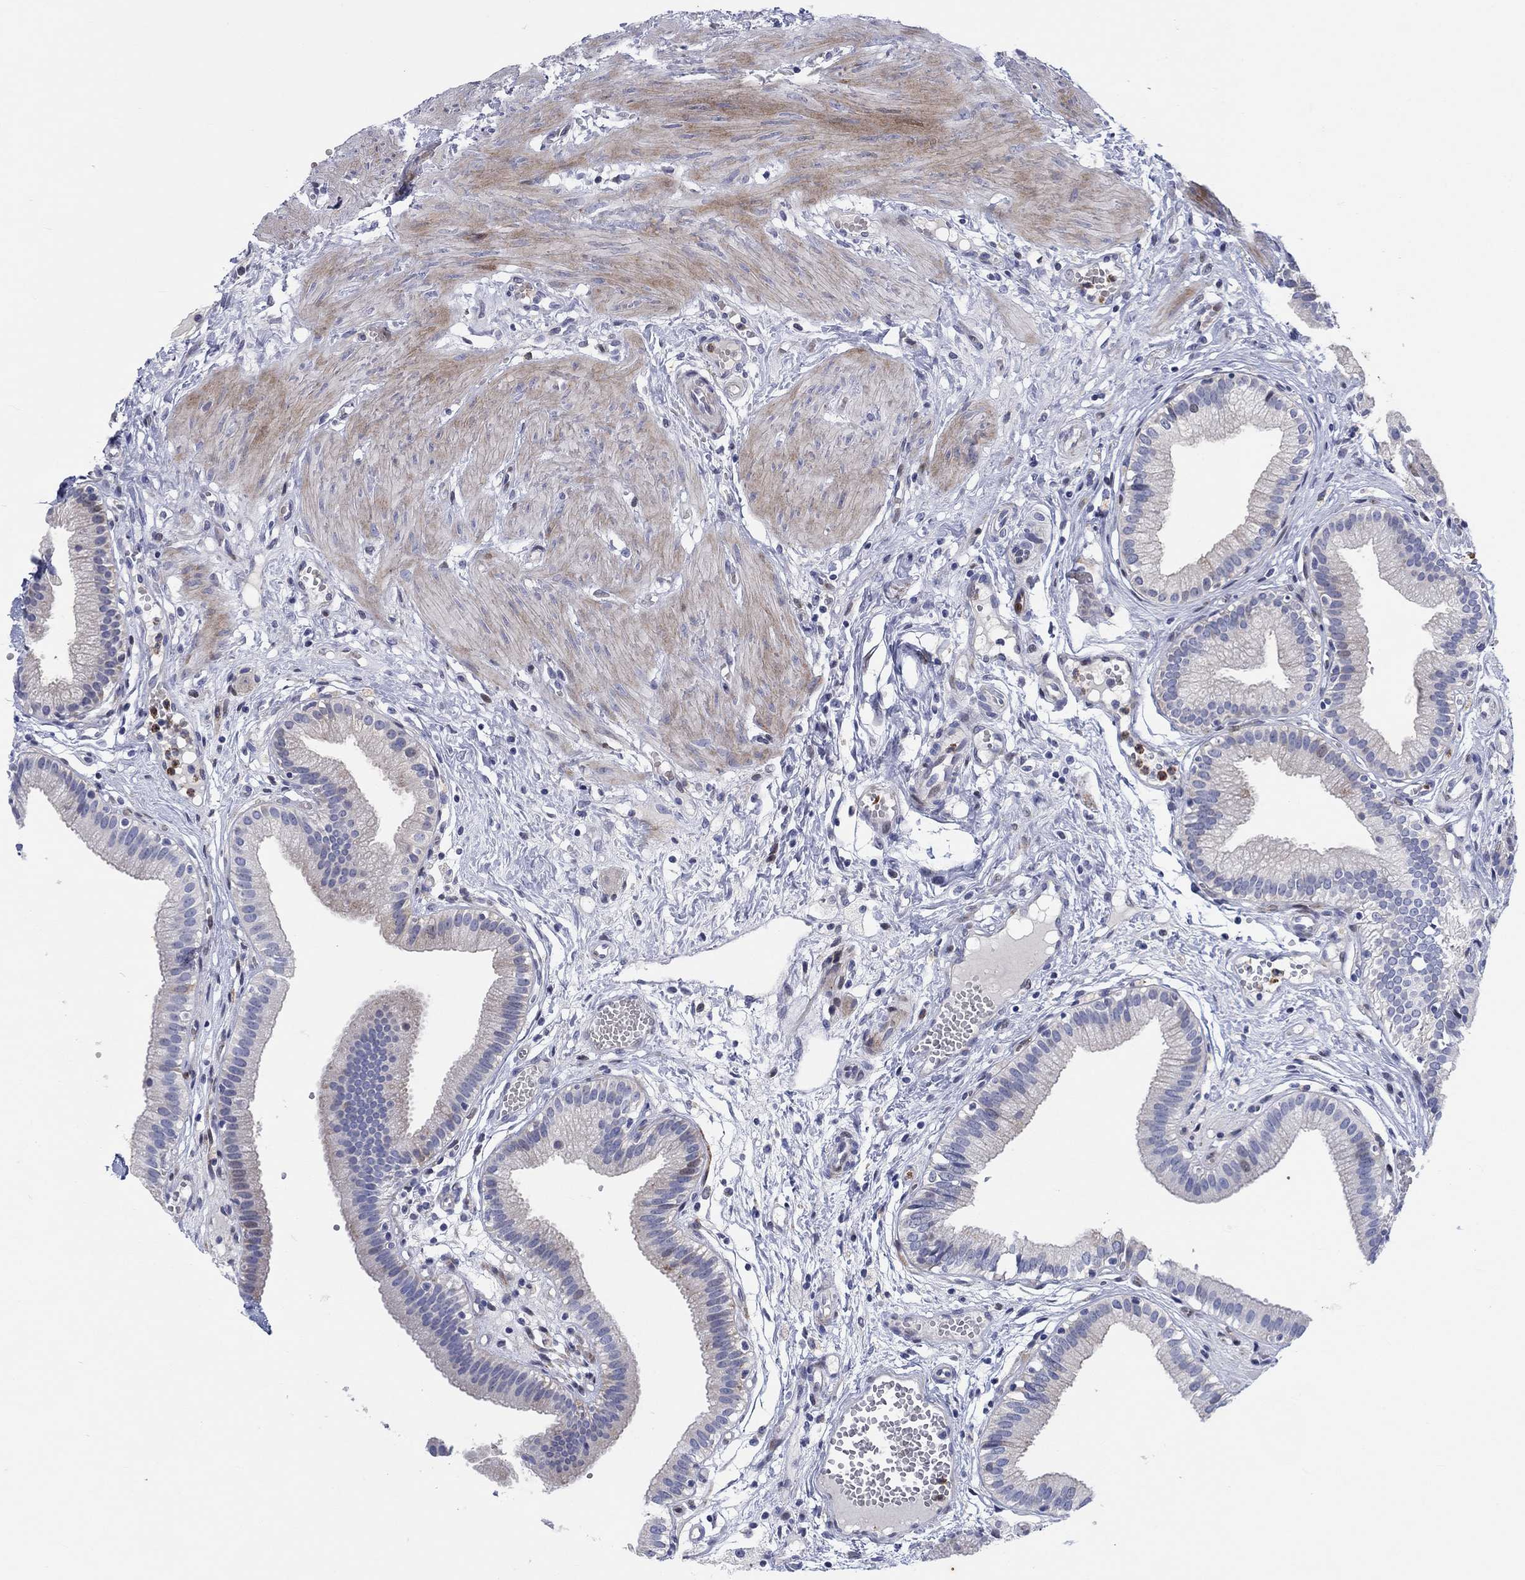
{"staining": {"intensity": "moderate", "quantity": "<25%", "location": "cytoplasmic/membranous"}, "tissue": "gallbladder", "cell_type": "Glandular cells", "image_type": "normal", "snomed": [{"axis": "morphology", "description": "Normal tissue, NOS"}, {"axis": "topography", "description": "Gallbladder"}], "caption": "IHC (DAB) staining of benign gallbladder exhibits moderate cytoplasmic/membranous protein positivity in about <25% of glandular cells. Nuclei are stained in blue.", "gene": "ARHGAP36", "patient": {"sex": "female", "age": 24}}